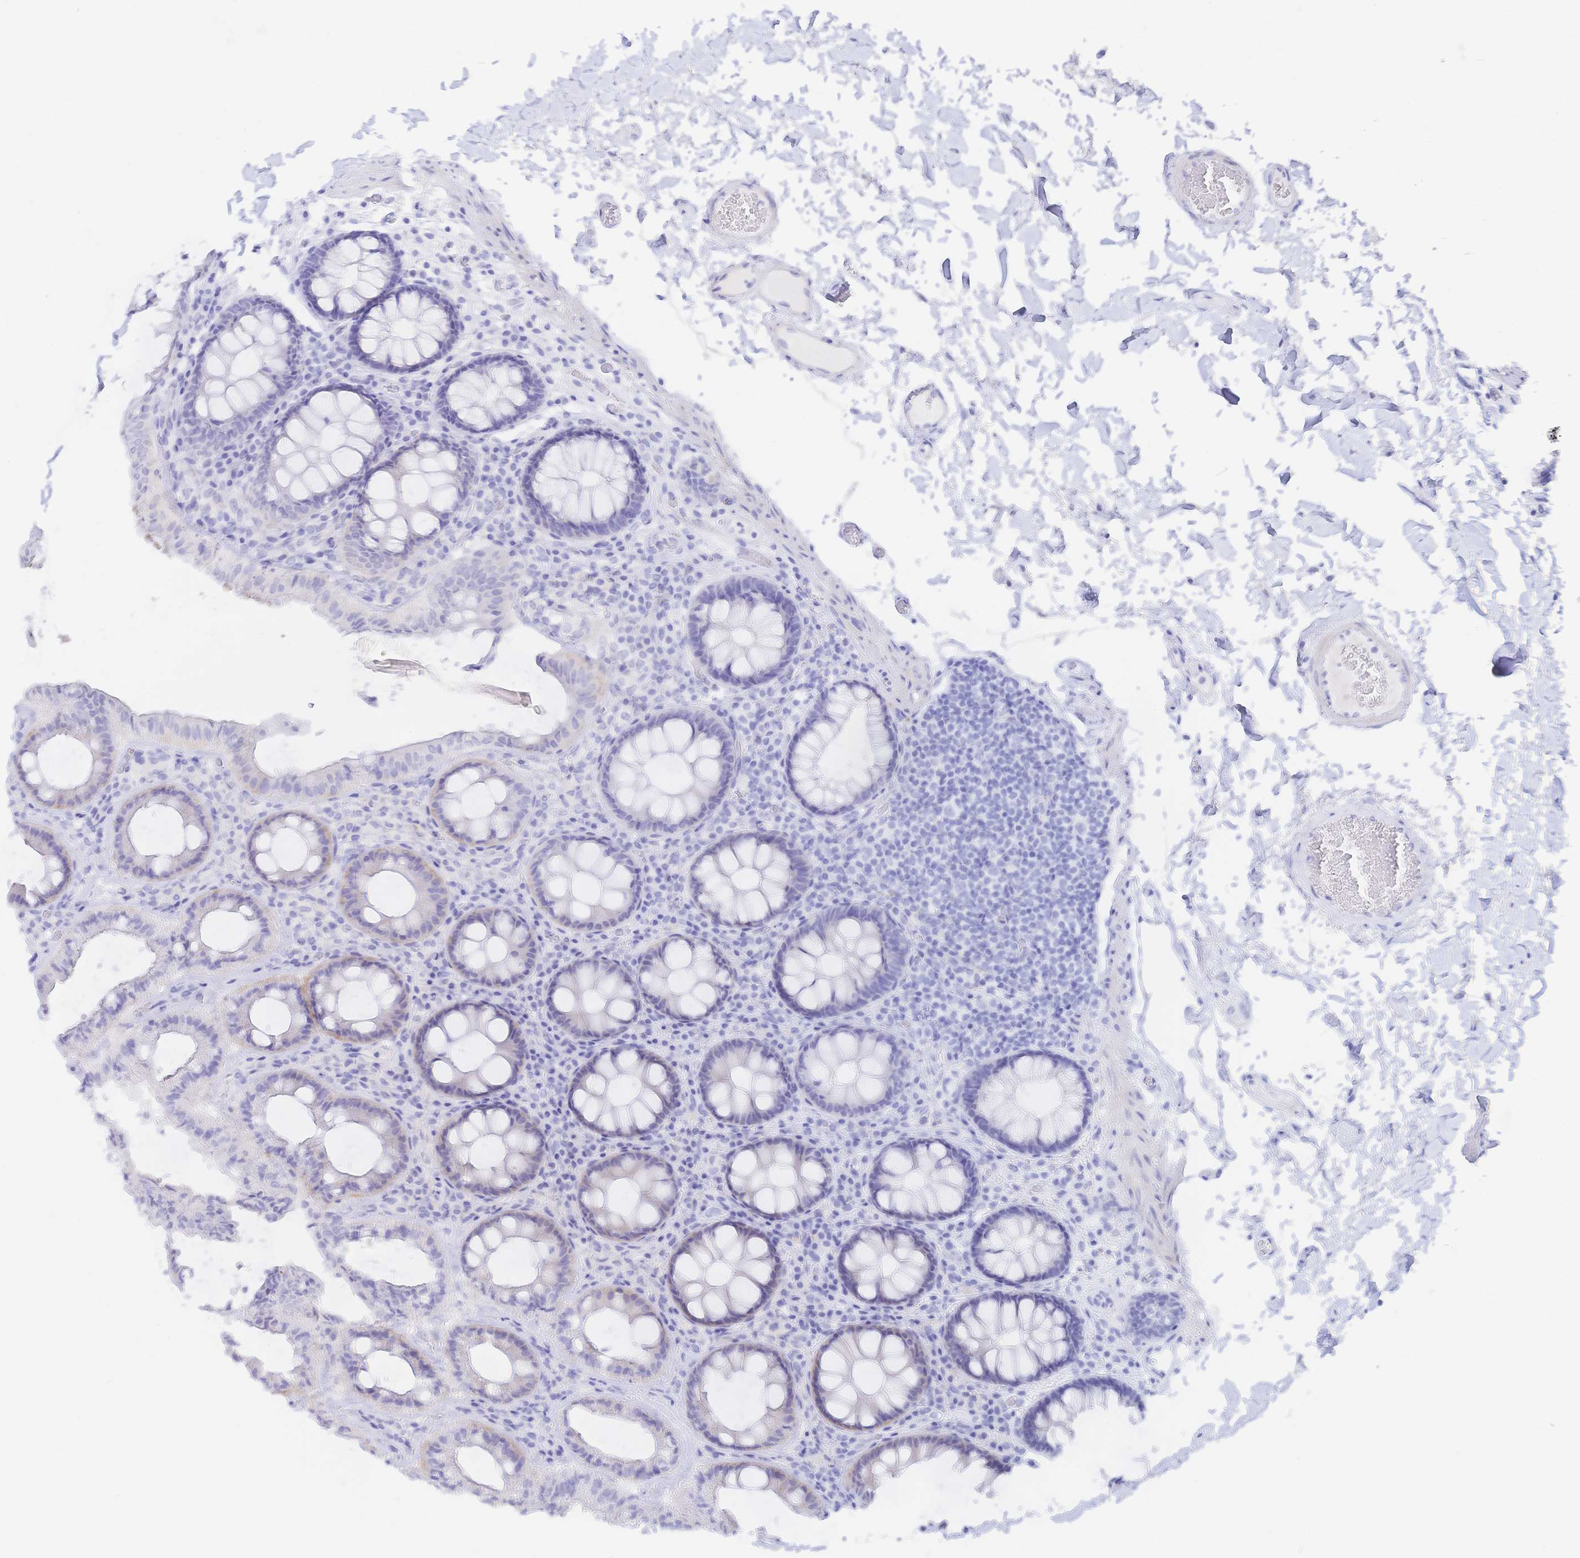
{"staining": {"intensity": "negative", "quantity": "none", "location": "none"}, "tissue": "colon", "cell_type": "Endothelial cells", "image_type": "normal", "snomed": [{"axis": "morphology", "description": "Normal tissue, NOS"}, {"axis": "topography", "description": "Colon"}, {"axis": "topography", "description": "Peripheral nerve tissue"}], "caption": "This is an IHC micrograph of normal human colon. There is no expression in endothelial cells.", "gene": "KCNH6", "patient": {"sex": "male", "age": 84}}